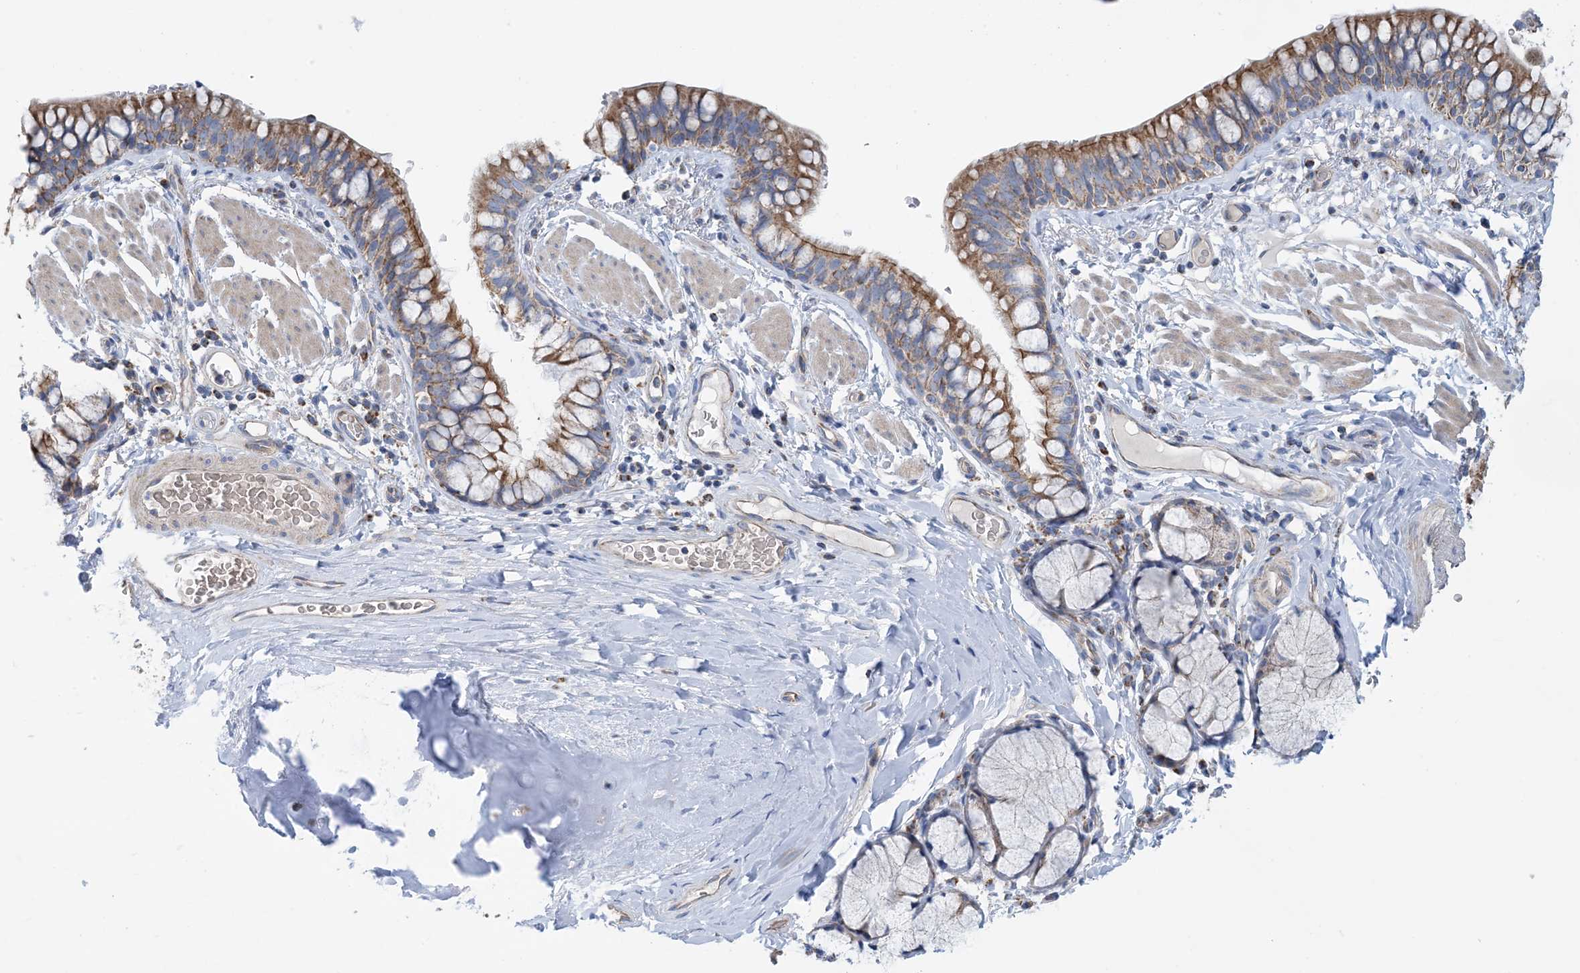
{"staining": {"intensity": "moderate", "quantity": ">75%", "location": "cytoplasmic/membranous"}, "tissue": "bronchus", "cell_type": "Respiratory epithelial cells", "image_type": "normal", "snomed": [{"axis": "morphology", "description": "Normal tissue, NOS"}, {"axis": "topography", "description": "Cartilage tissue"}, {"axis": "topography", "description": "Bronchus"}], "caption": "This histopathology image demonstrates normal bronchus stained with immunohistochemistry (IHC) to label a protein in brown. The cytoplasmic/membranous of respiratory epithelial cells show moderate positivity for the protein. Nuclei are counter-stained blue.", "gene": "PHOSPHO2", "patient": {"sex": "female", "age": 36}}